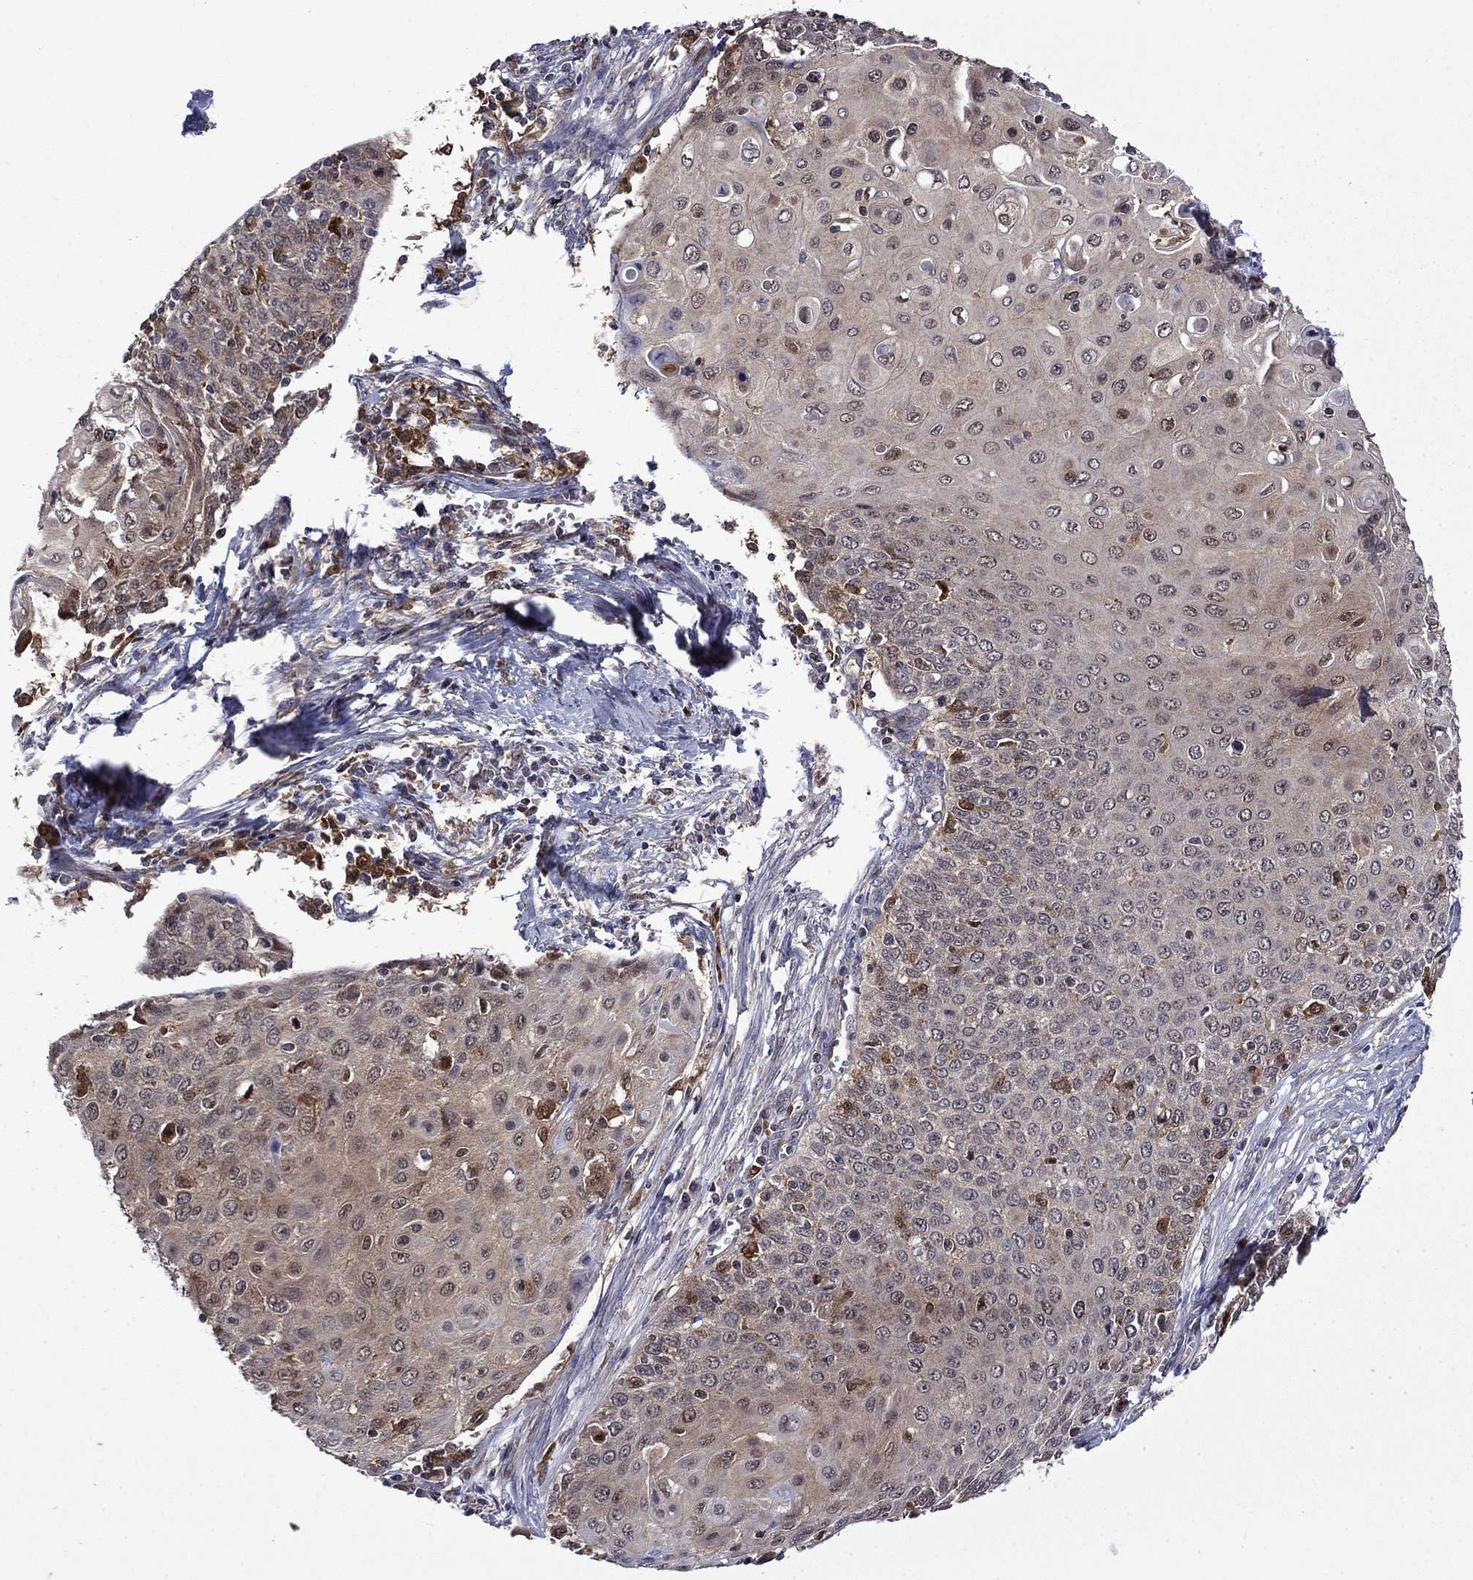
{"staining": {"intensity": "negative", "quantity": "none", "location": "none"}, "tissue": "cervical cancer", "cell_type": "Tumor cells", "image_type": "cancer", "snomed": [{"axis": "morphology", "description": "Squamous cell carcinoma, NOS"}, {"axis": "topography", "description": "Cervix"}], "caption": "Protein analysis of cervical squamous cell carcinoma displays no significant staining in tumor cells.", "gene": "TPMT", "patient": {"sex": "female", "age": 39}}